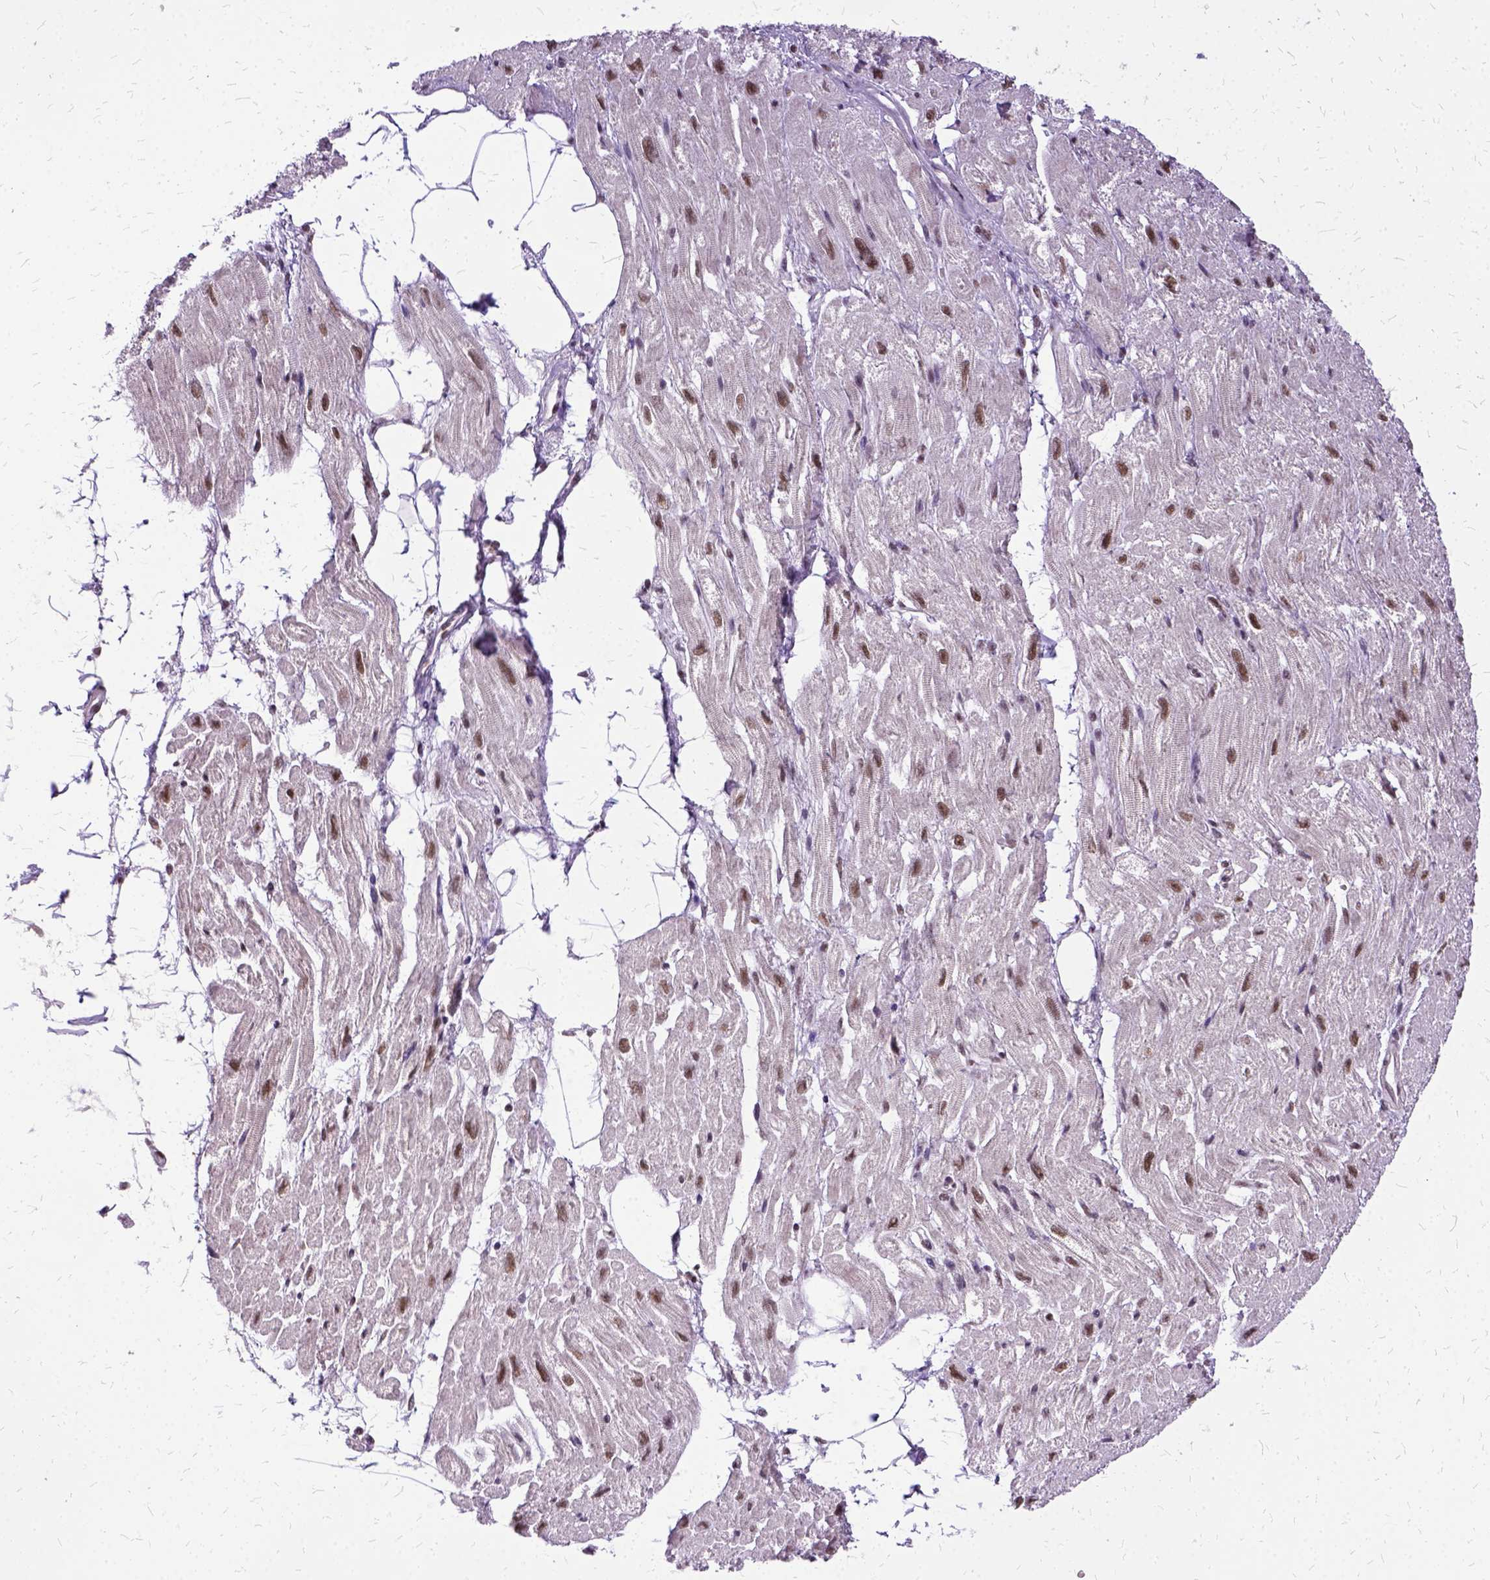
{"staining": {"intensity": "moderate", "quantity": "25%-75%", "location": "nuclear"}, "tissue": "heart muscle", "cell_type": "Cardiomyocytes", "image_type": "normal", "snomed": [{"axis": "morphology", "description": "Normal tissue, NOS"}, {"axis": "topography", "description": "Heart"}], "caption": "Immunohistochemistry (IHC) photomicrograph of normal heart muscle stained for a protein (brown), which reveals medium levels of moderate nuclear positivity in about 25%-75% of cardiomyocytes.", "gene": "SETD1A", "patient": {"sex": "female", "age": 62}}